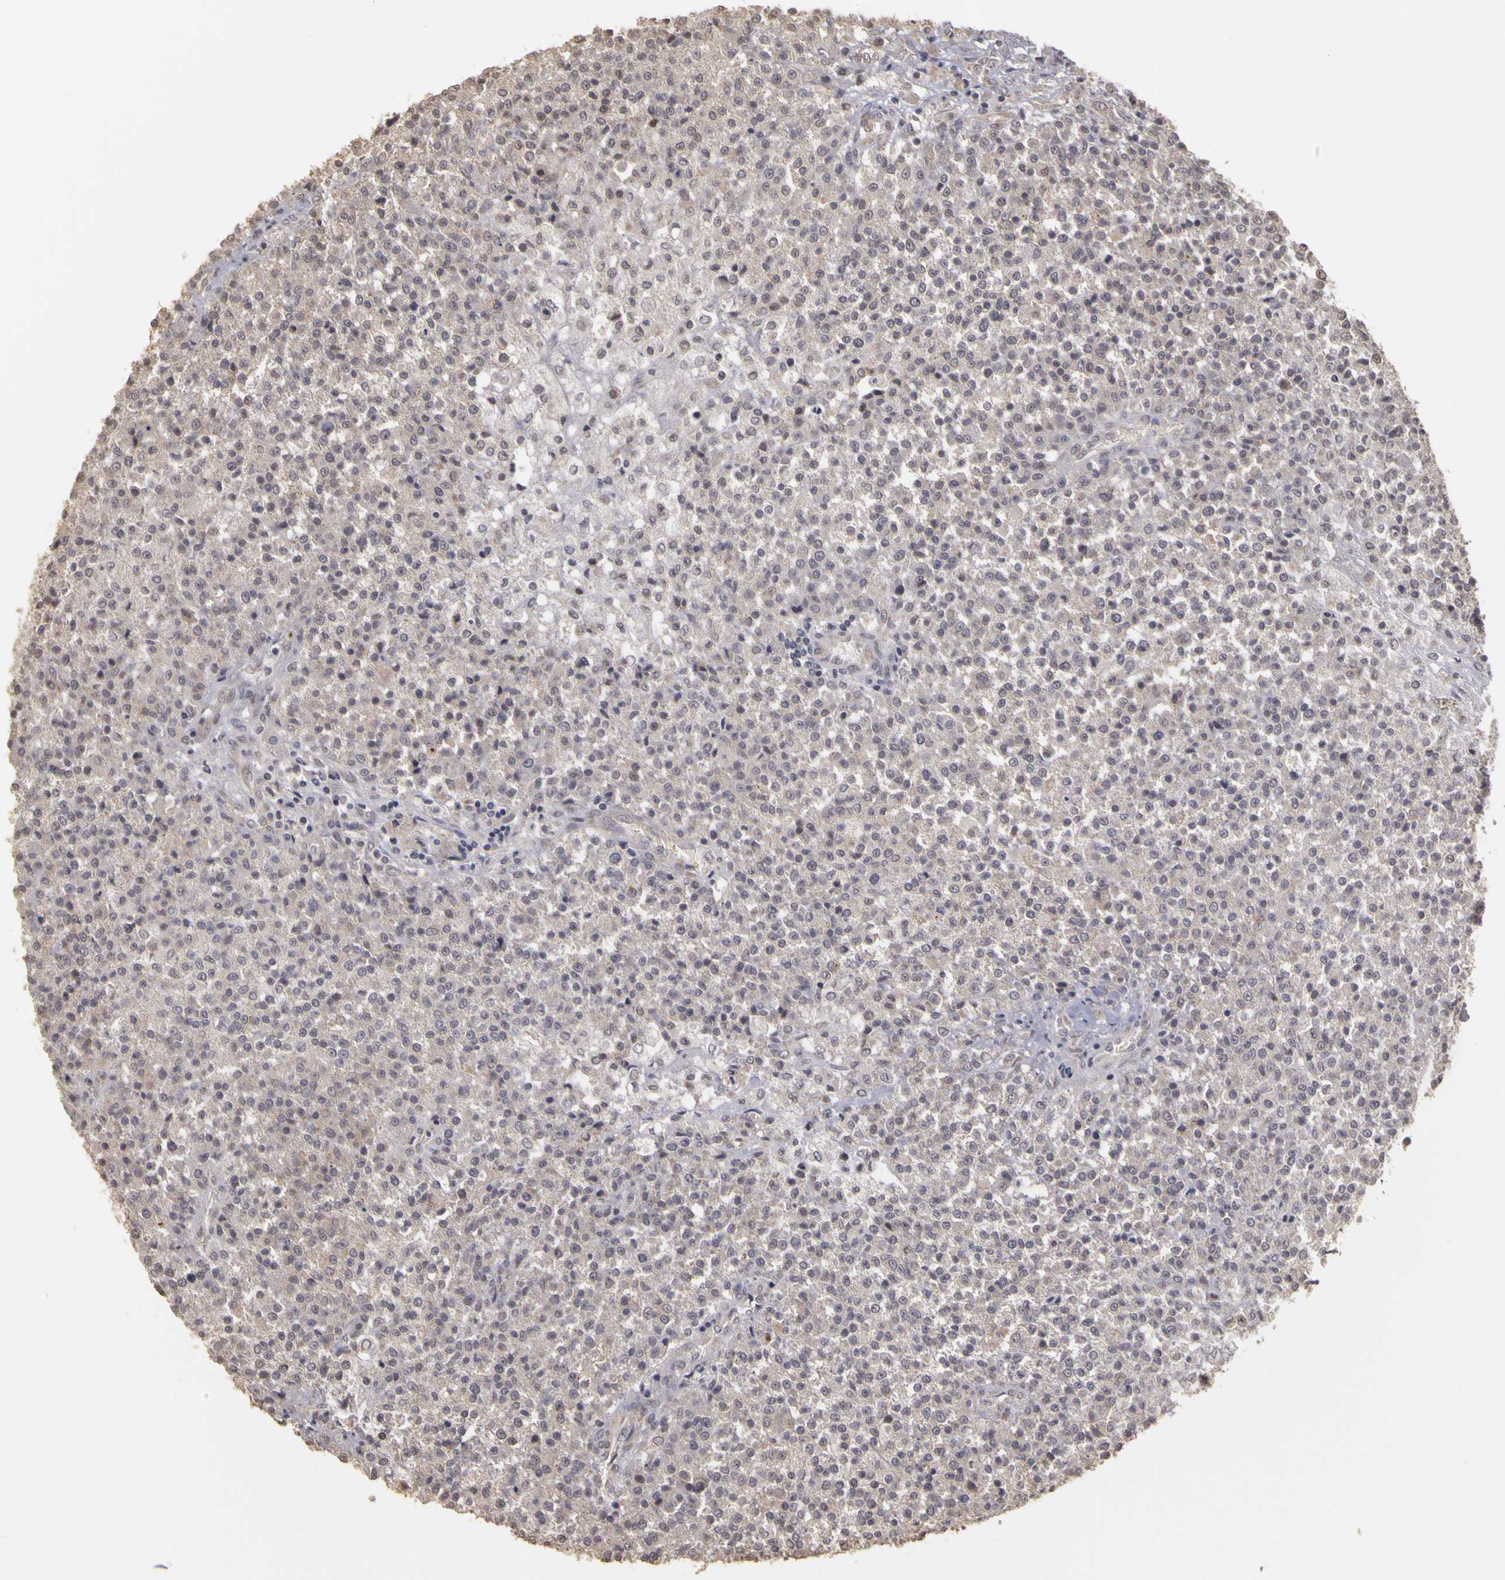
{"staining": {"intensity": "negative", "quantity": "none", "location": "none"}, "tissue": "testis cancer", "cell_type": "Tumor cells", "image_type": "cancer", "snomed": [{"axis": "morphology", "description": "Seminoma, NOS"}, {"axis": "topography", "description": "Testis"}], "caption": "Human testis seminoma stained for a protein using immunohistochemistry (IHC) reveals no expression in tumor cells.", "gene": "FRMD7", "patient": {"sex": "male", "age": 59}}